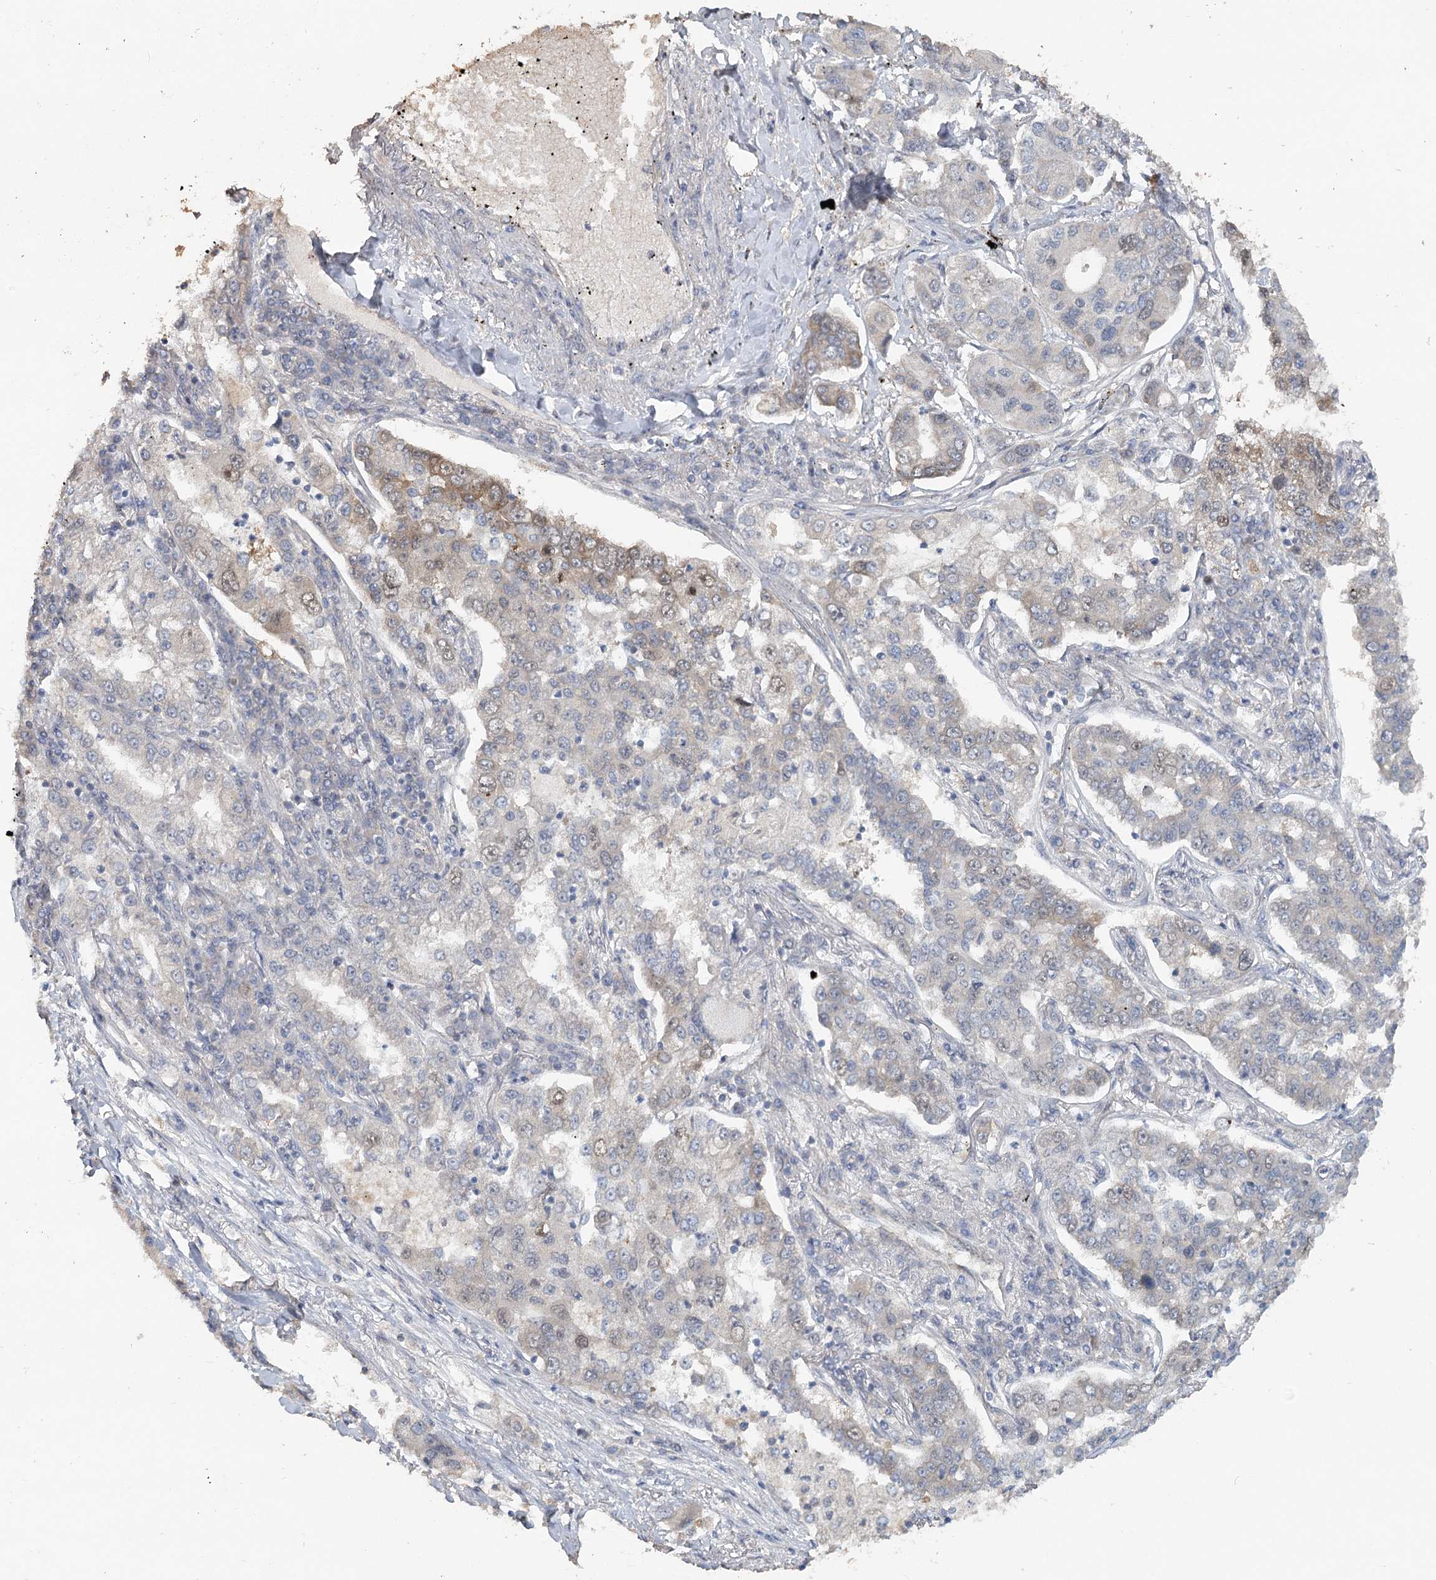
{"staining": {"intensity": "weak", "quantity": "<25%", "location": "cytoplasmic/membranous"}, "tissue": "lung cancer", "cell_type": "Tumor cells", "image_type": "cancer", "snomed": [{"axis": "morphology", "description": "Adenocarcinoma, NOS"}, {"axis": "topography", "description": "Lung"}], "caption": "Human lung cancer stained for a protein using immunohistochemistry (IHC) shows no staining in tumor cells.", "gene": "MAP3K13", "patient": {"sex": "male", "age": 49}}